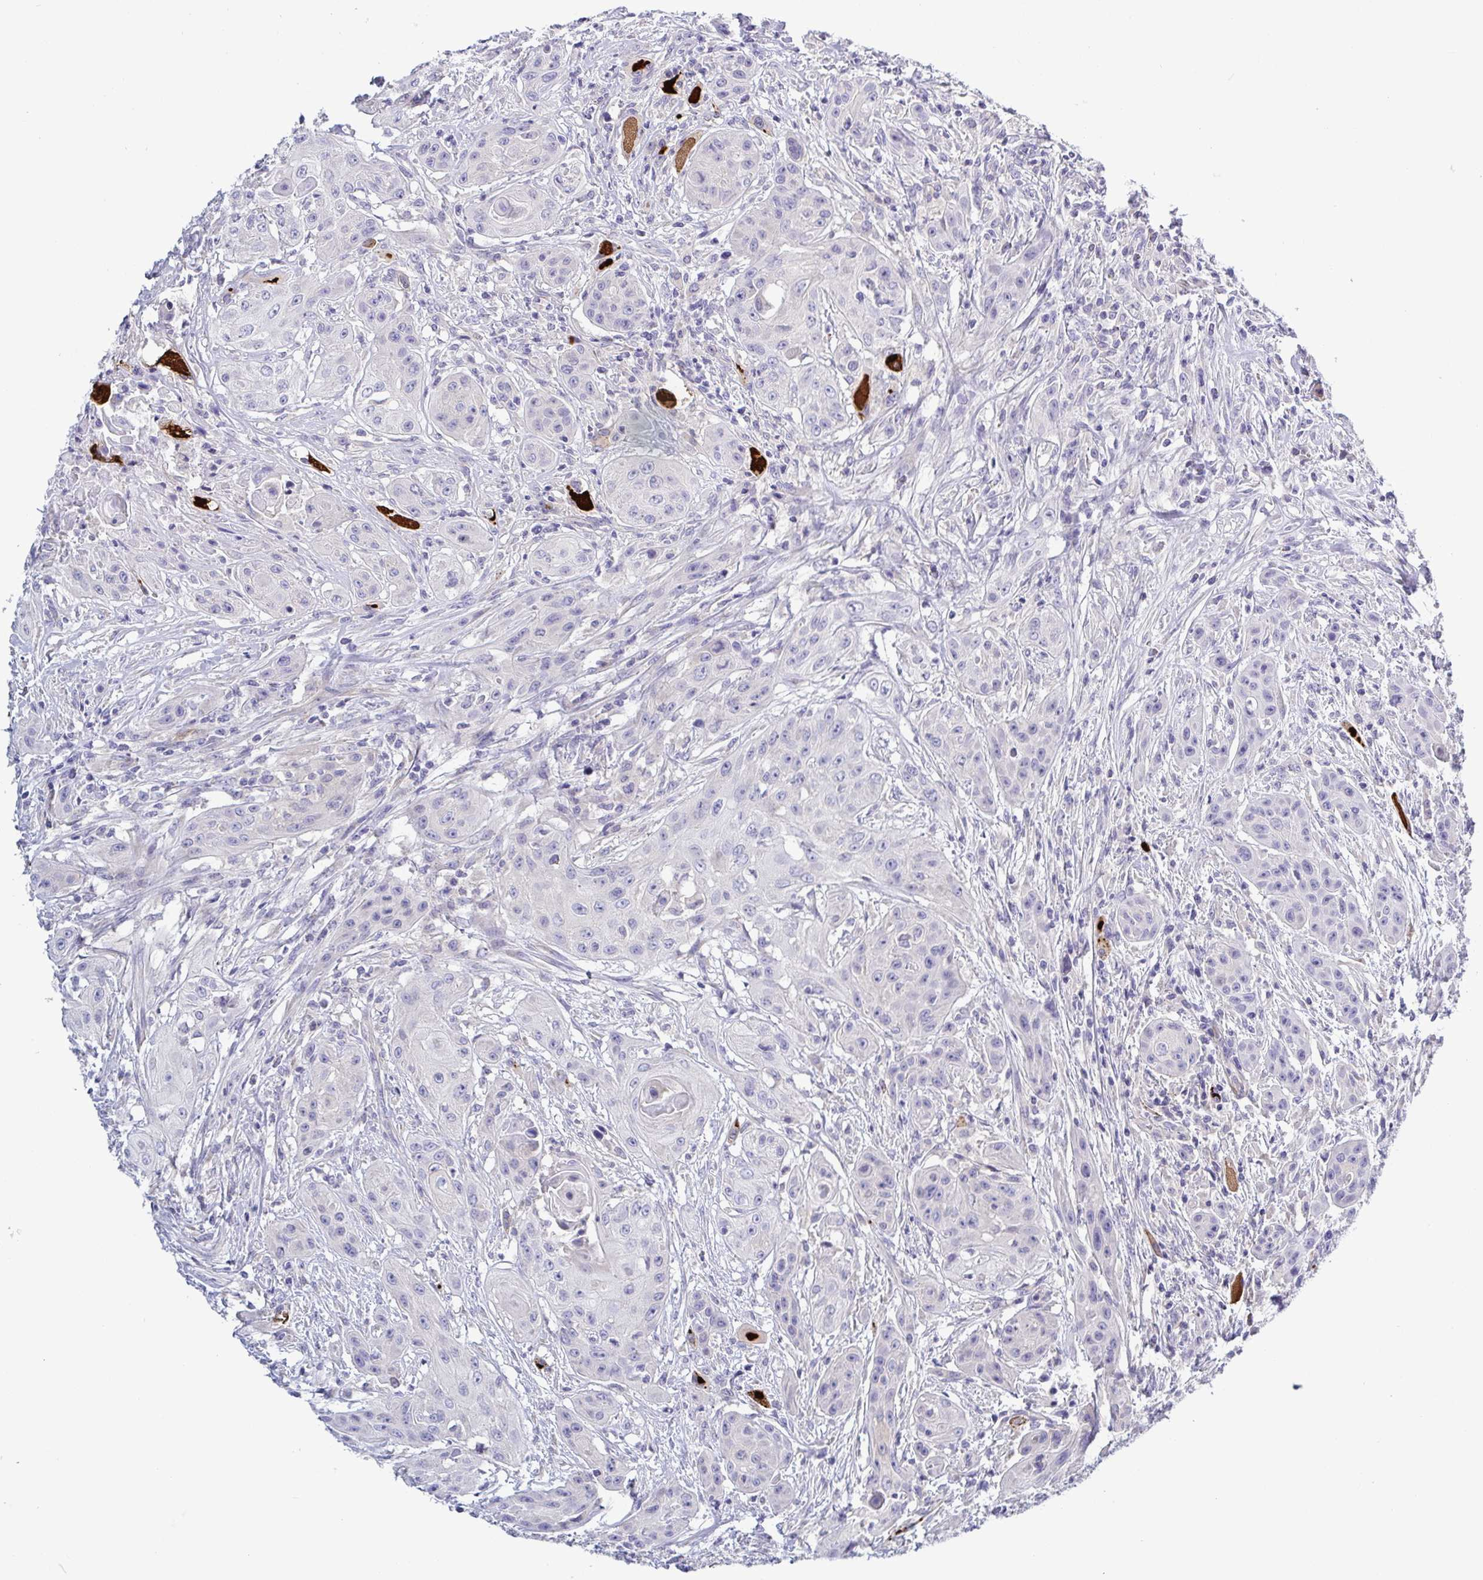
{"staining": {"intensity": "negative", "quantity": "none", "location": "none"}, "tissue": "head and neck cancer", "cell_type": "Tumor cells", "image_type": "cancer", "snomed": [{"axis": "morphology", "description": "Squamous cell carcinoma, NOS"}, {"axis": "topography", "description": "Oral tissue"}, {"axis": "topography", "description": "Head-Neck"}, {"axis": "topography", "description": "Neck, NOS"}], "caption": "Protein analysis of head and neck squamous cell carcinoma demonstrates no significant positivity in tumor cells.", "gene": "TNNI2", "patient": {"sex": "female", "age": 55}}